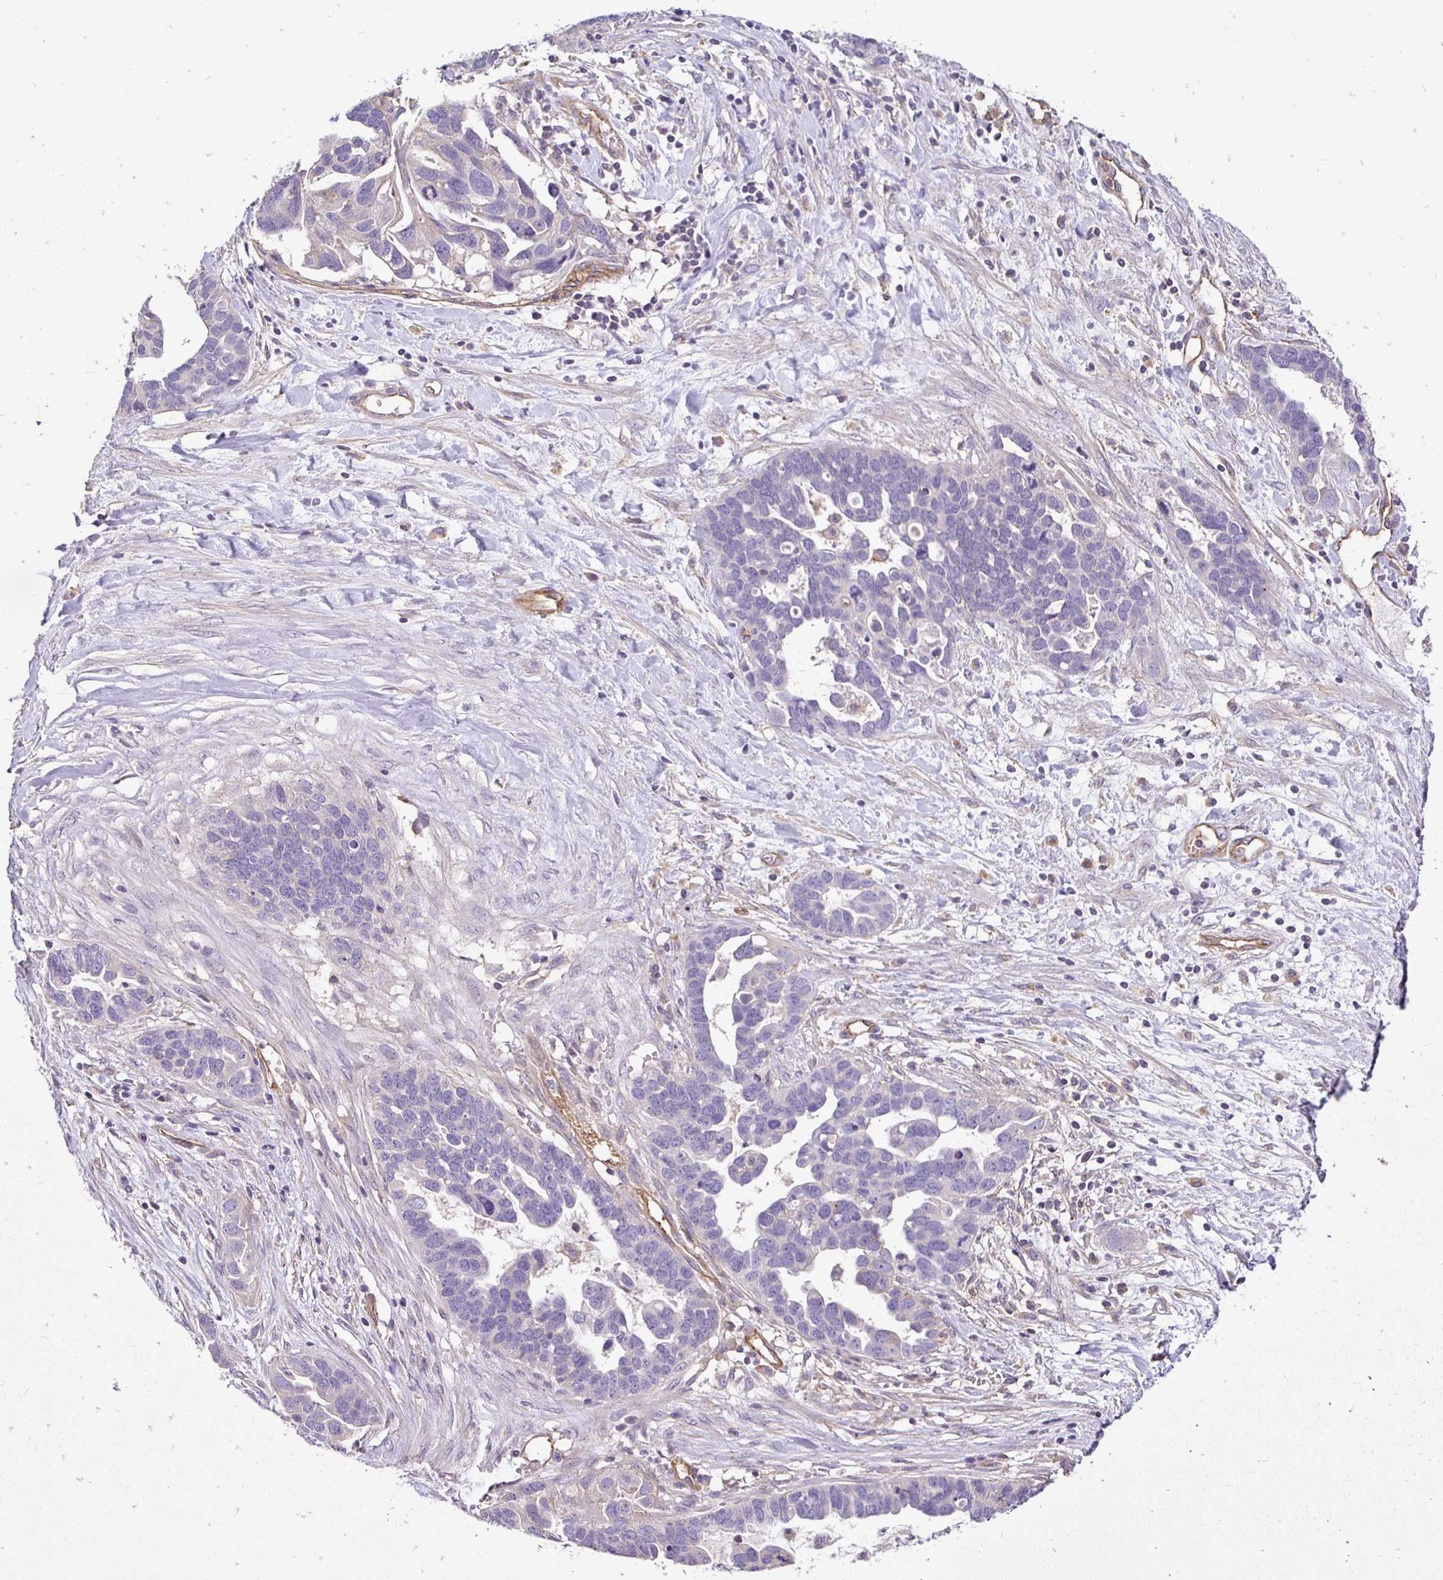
{"staining": {"intensity": "negative", "quantity": "none", "location": "none"}, "tissue": "ovarian cancer", "cell_type": "Tumor cells", "image_type": "cancer", "snomed": [{"axis": "morphology", "description": "Cystadenocarcinoma, serous, NOS"}, {"axis": "topography", "description": "Ovary"}], "caption": "This is a micrograph of IHC staining of serous cystadenocarcinoma (ovarian), which shows no expression in tumor cells. The staining was performed using DAB to visualize the protein expression in brown, while the nuclei were stained in blue with hematoxylin (Magnification: 20x).", "gene": "SLC9A1", "patient": {"sex": "female", "age": 54}}